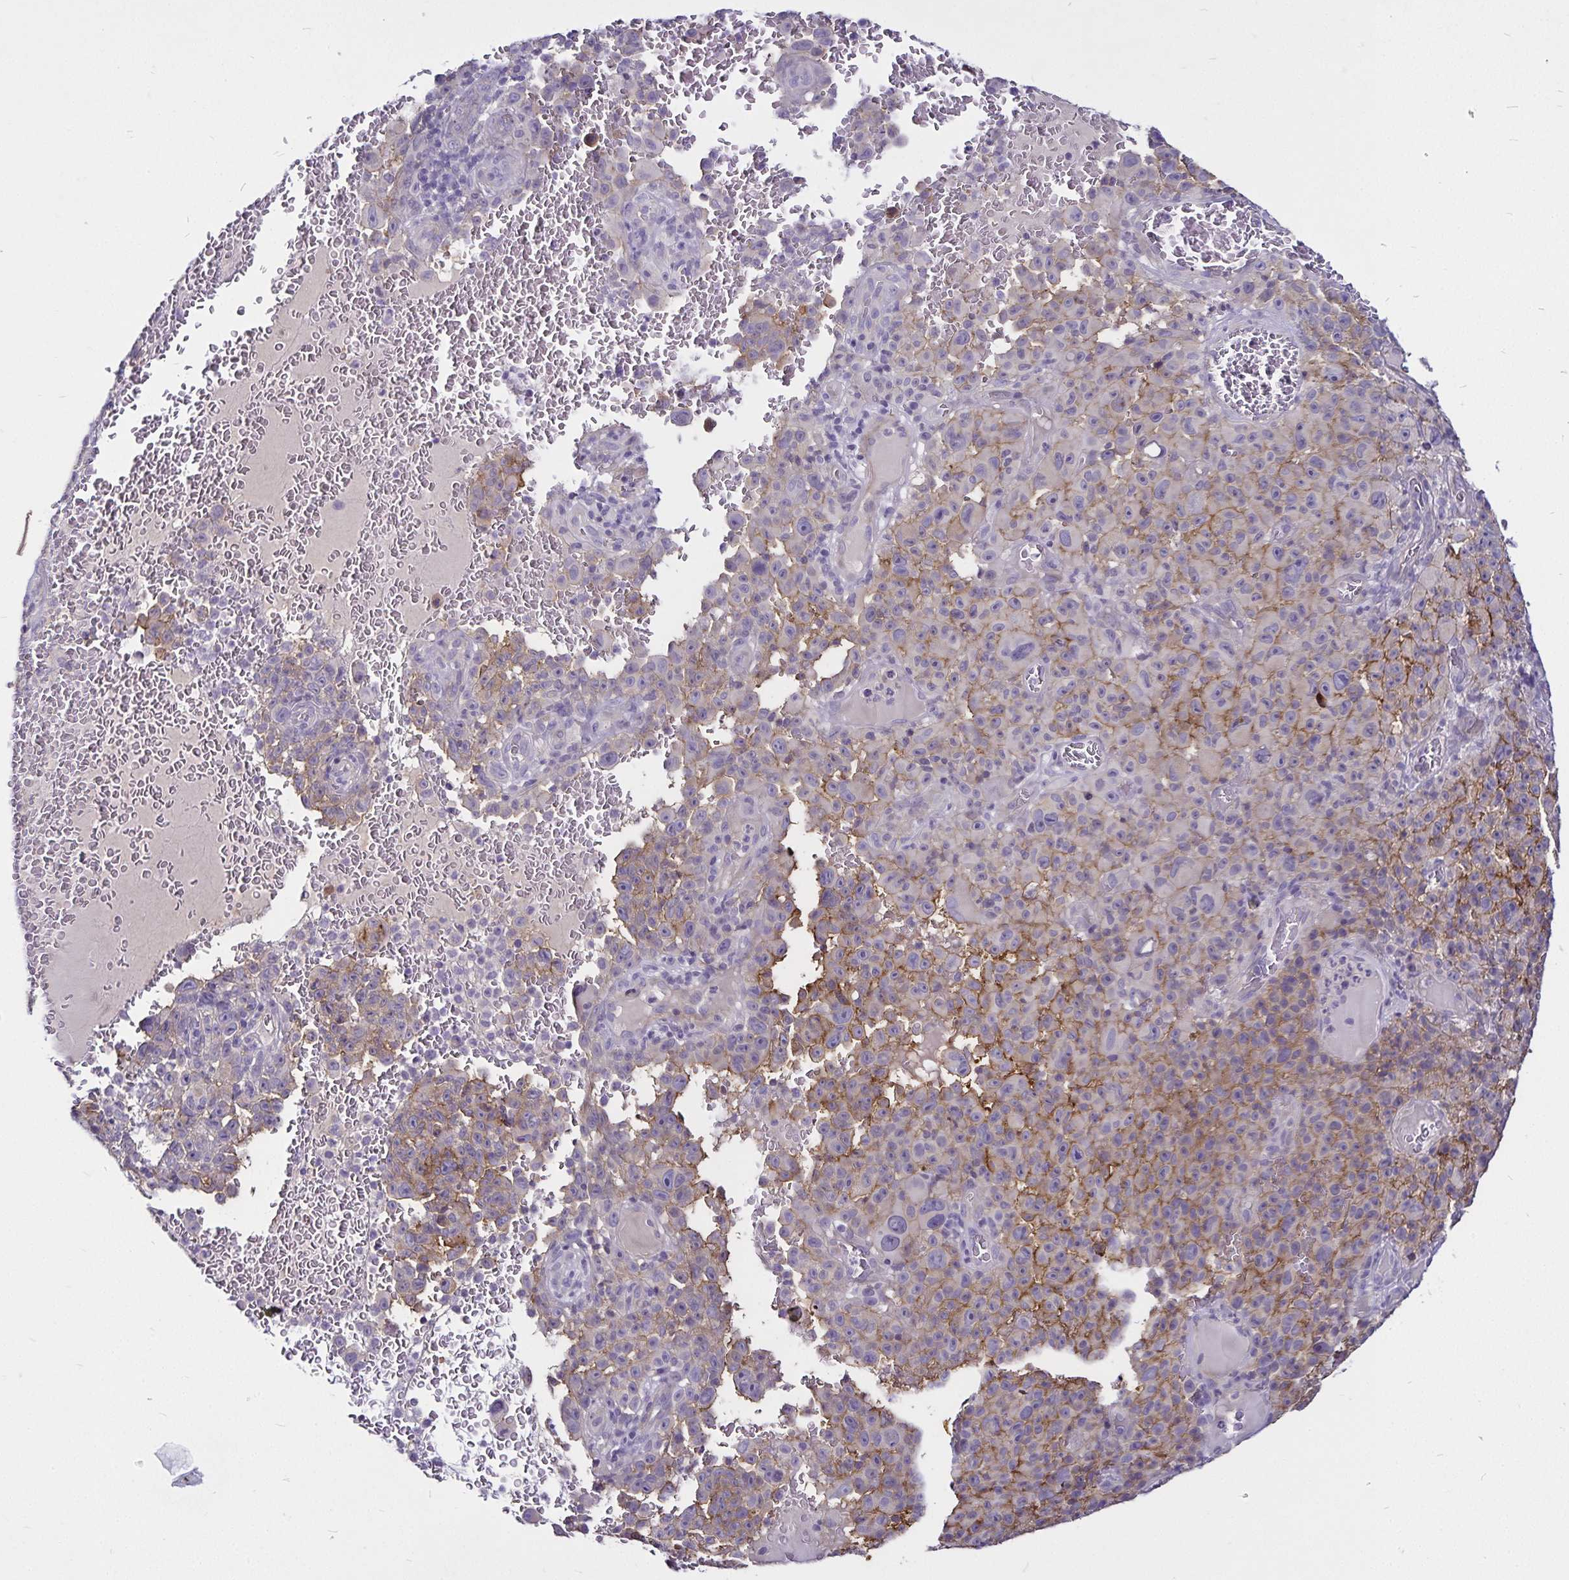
{"staining": {"intensity": "negative", "quantity": "none", "location": "none"}, "tissue": "melanoma", "cell_type": "Tumor cells", "image_type": "cancer", "snomed": [{"axis": "morphology", "description": "Malignant melanoma, NOS"}, {"axis": "topography", "description": "Skin"}], "caption": "A high-resolution image shows immunohistochemistry (IHC) staining of melanoma, which displays no significant expression in tumor cells. (DAB (3,3'-diaminobenzidine) IHC, high magnification).", "gene": "GNG12", "patient": {"sex": "female", "age": 82}}